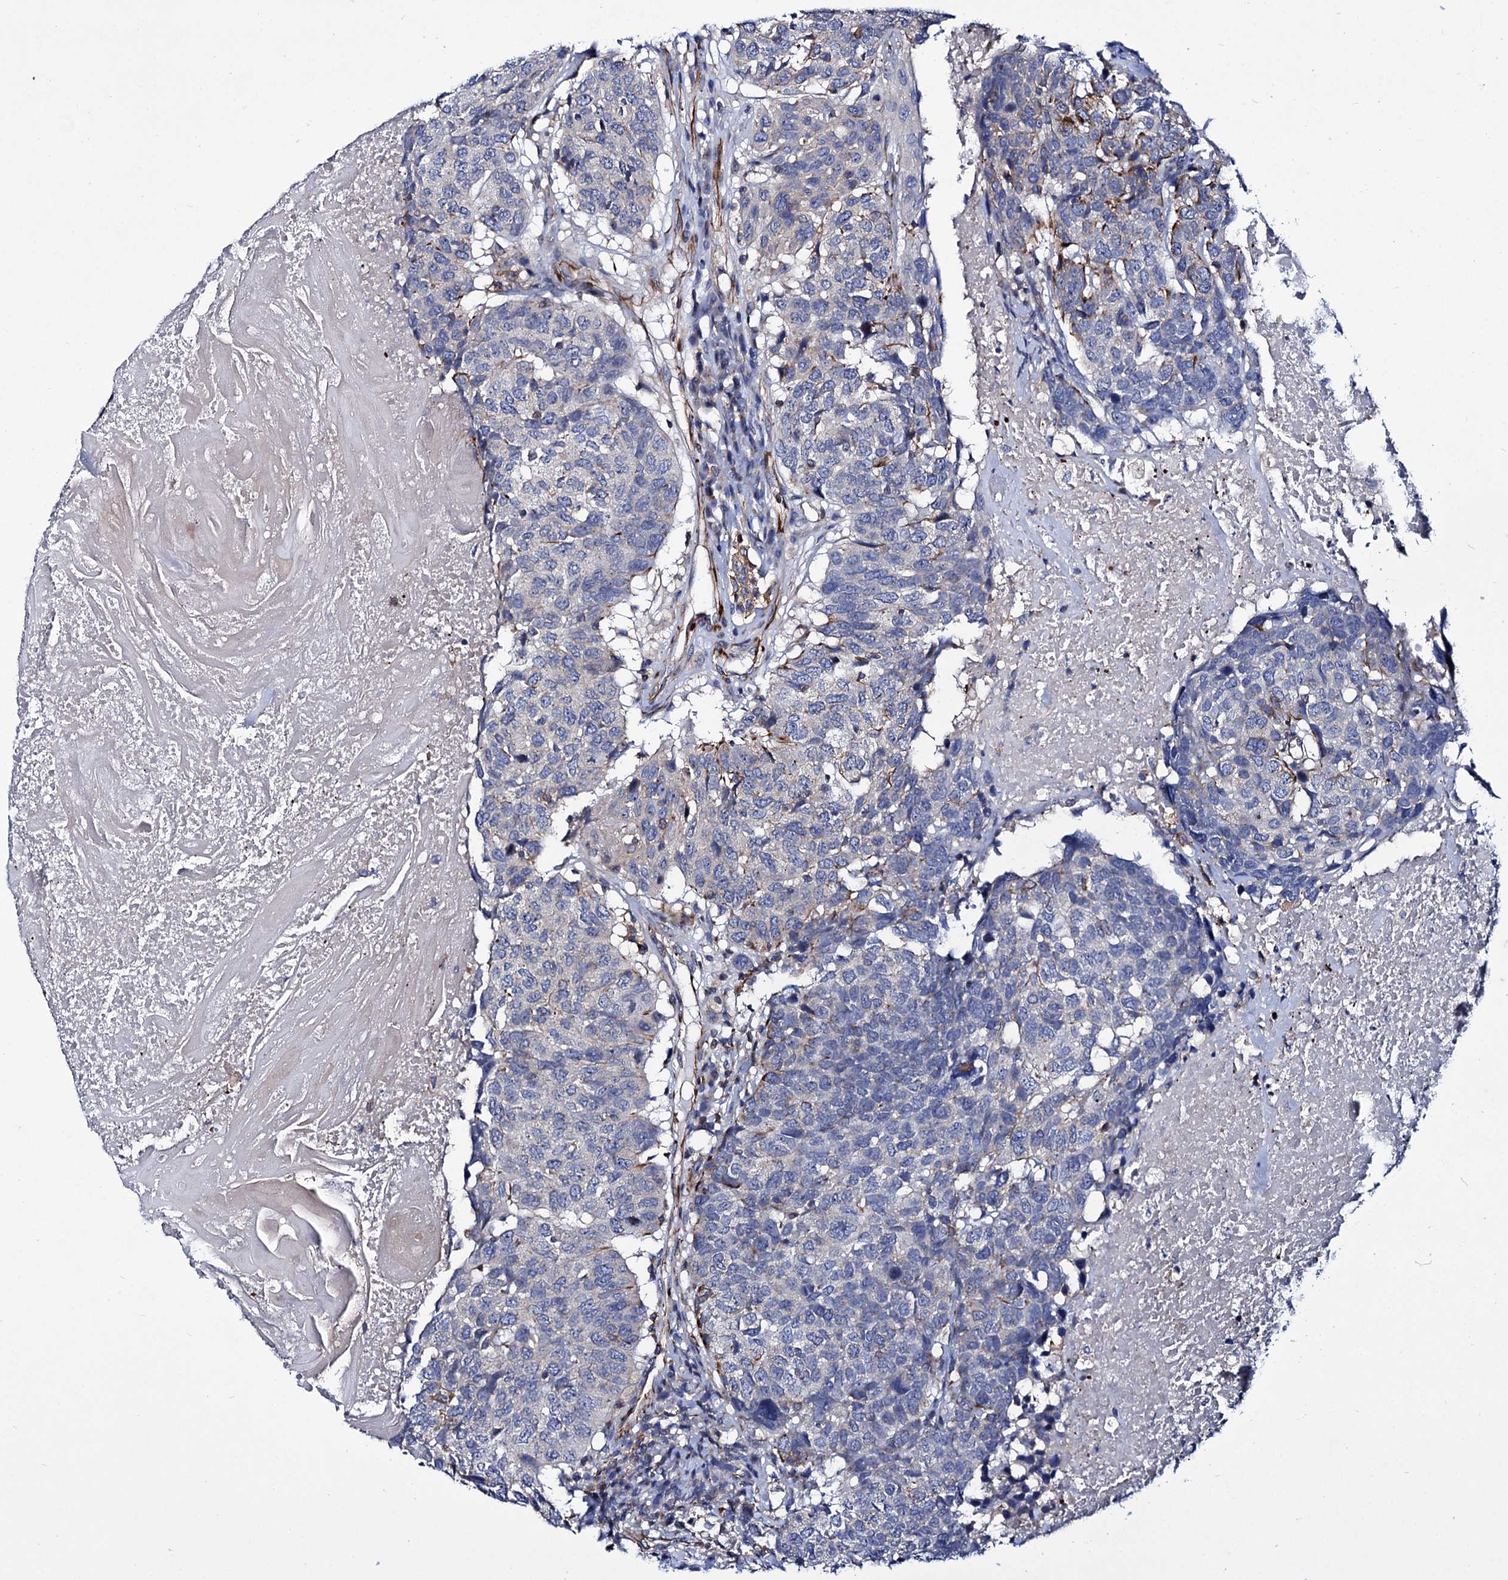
{"staining": {"intensity": "moderate", "quantity": "<25%", "location": "cytoplasmic/membranous"}, "tissue": "head and neck cancer", "cell_type": "Tumor cells", "image_type": "cancer", "snomed": [{"axis": "morphology", "description": "Squamous cell carcinoma, NOS"}, {"axis": "topography", "description": "Head-Neck"}], "caption": "Immunohistochemistry image of human head and neck cancer stained for a protein (brown), which exhibits low levels of moderate cytoplasmic/membranous staining in about <25% of tumor cells.", "gene": "AXL", "patient": {"sex": "male", "age": 66}}